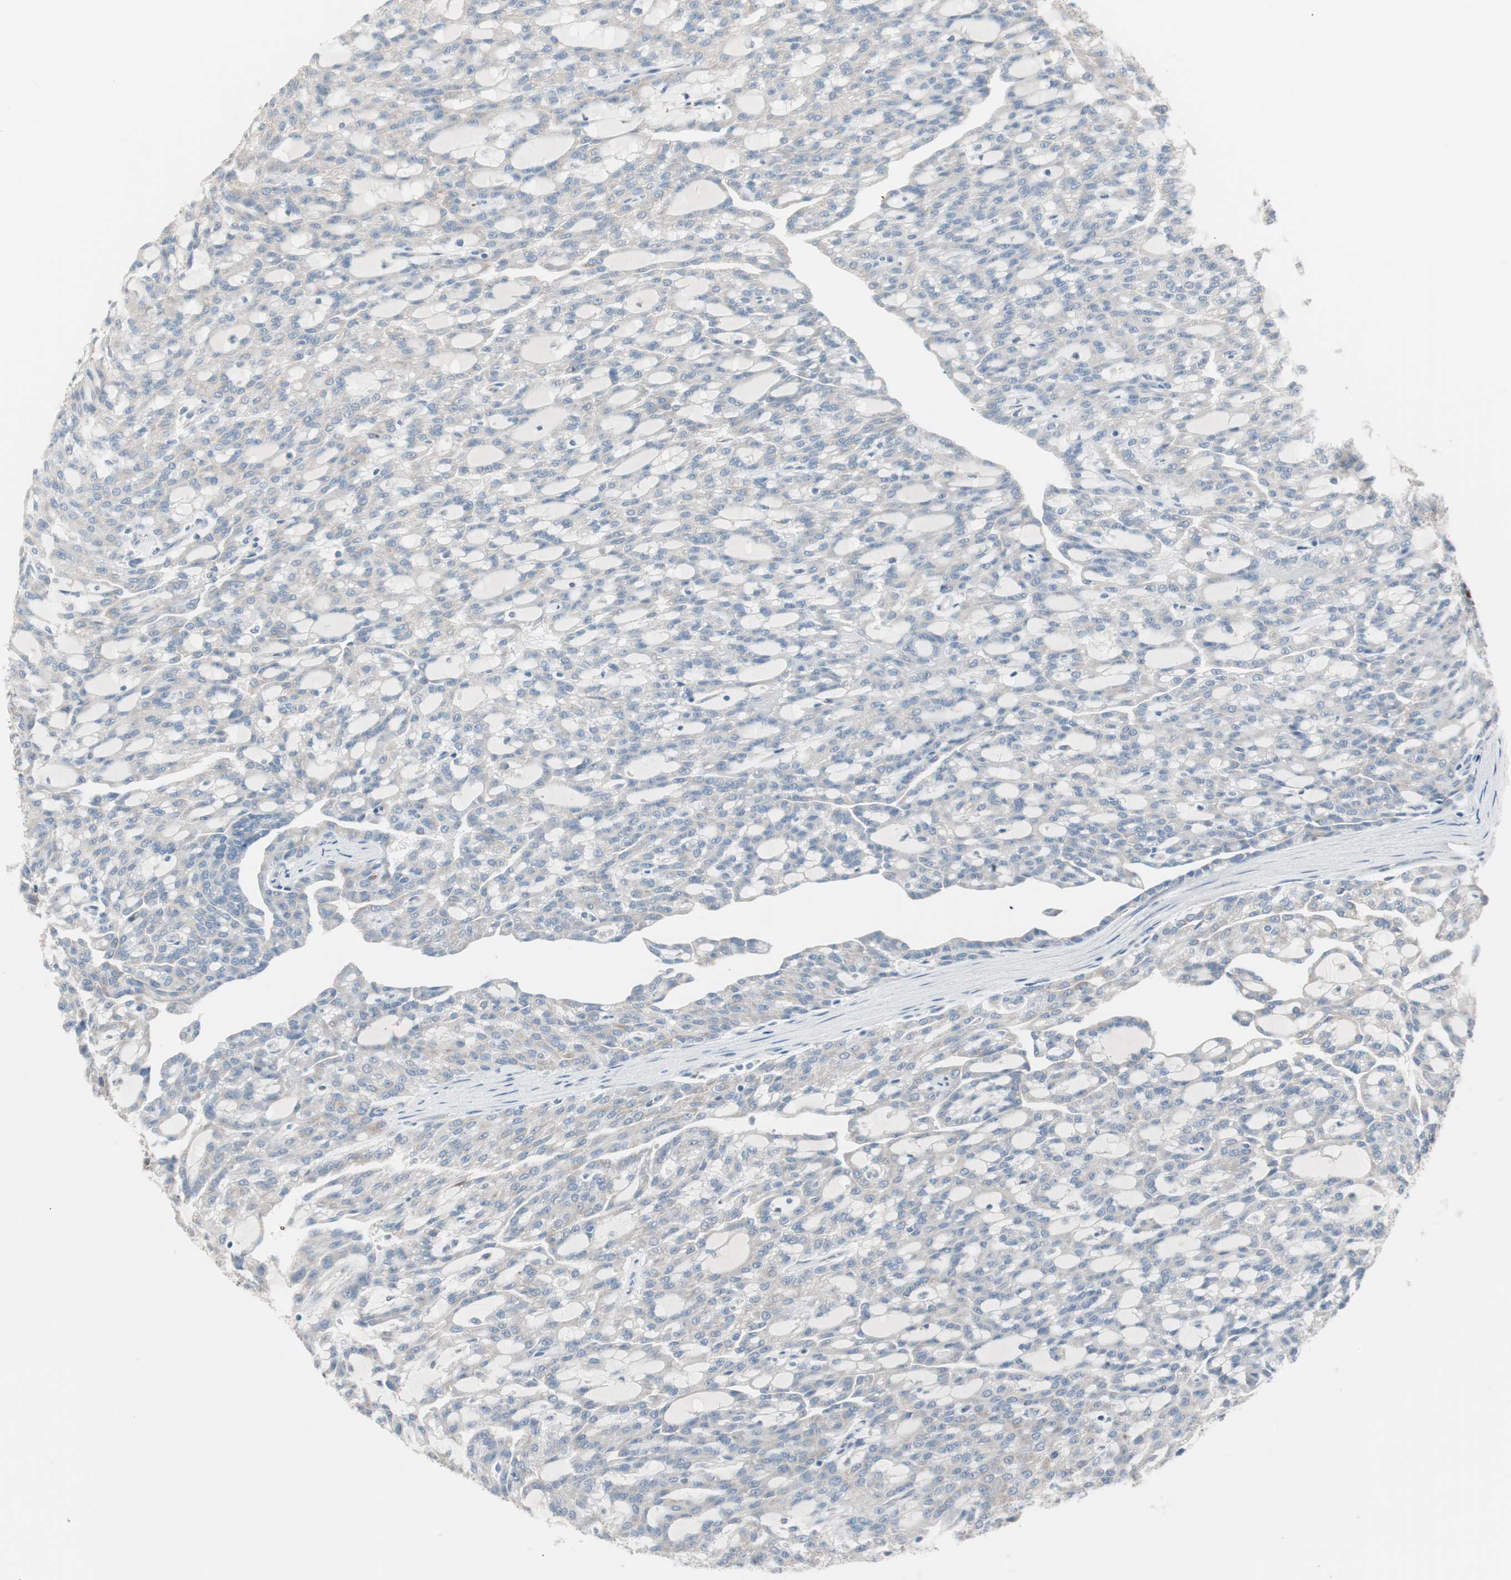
{"staining": {"intensity": "weak", "quantity": ">75%", "location": "cytoplasmic/membranous"}, "tissue": "renal cancer", "cell_type": "Tumor cells", "image_type": "cancer", "snomed": [{"axis": "morphology", "description": "Adenocarcinoma, NOS"}, {"axis": "topography", "description": "Kidney"}], "caption": "Adenocarcinoma (renal) stained with a protein marker displays weak staining in tumor cells.", "gene": "P4HTM", "patient": {"sex": "male", "age": 63}}